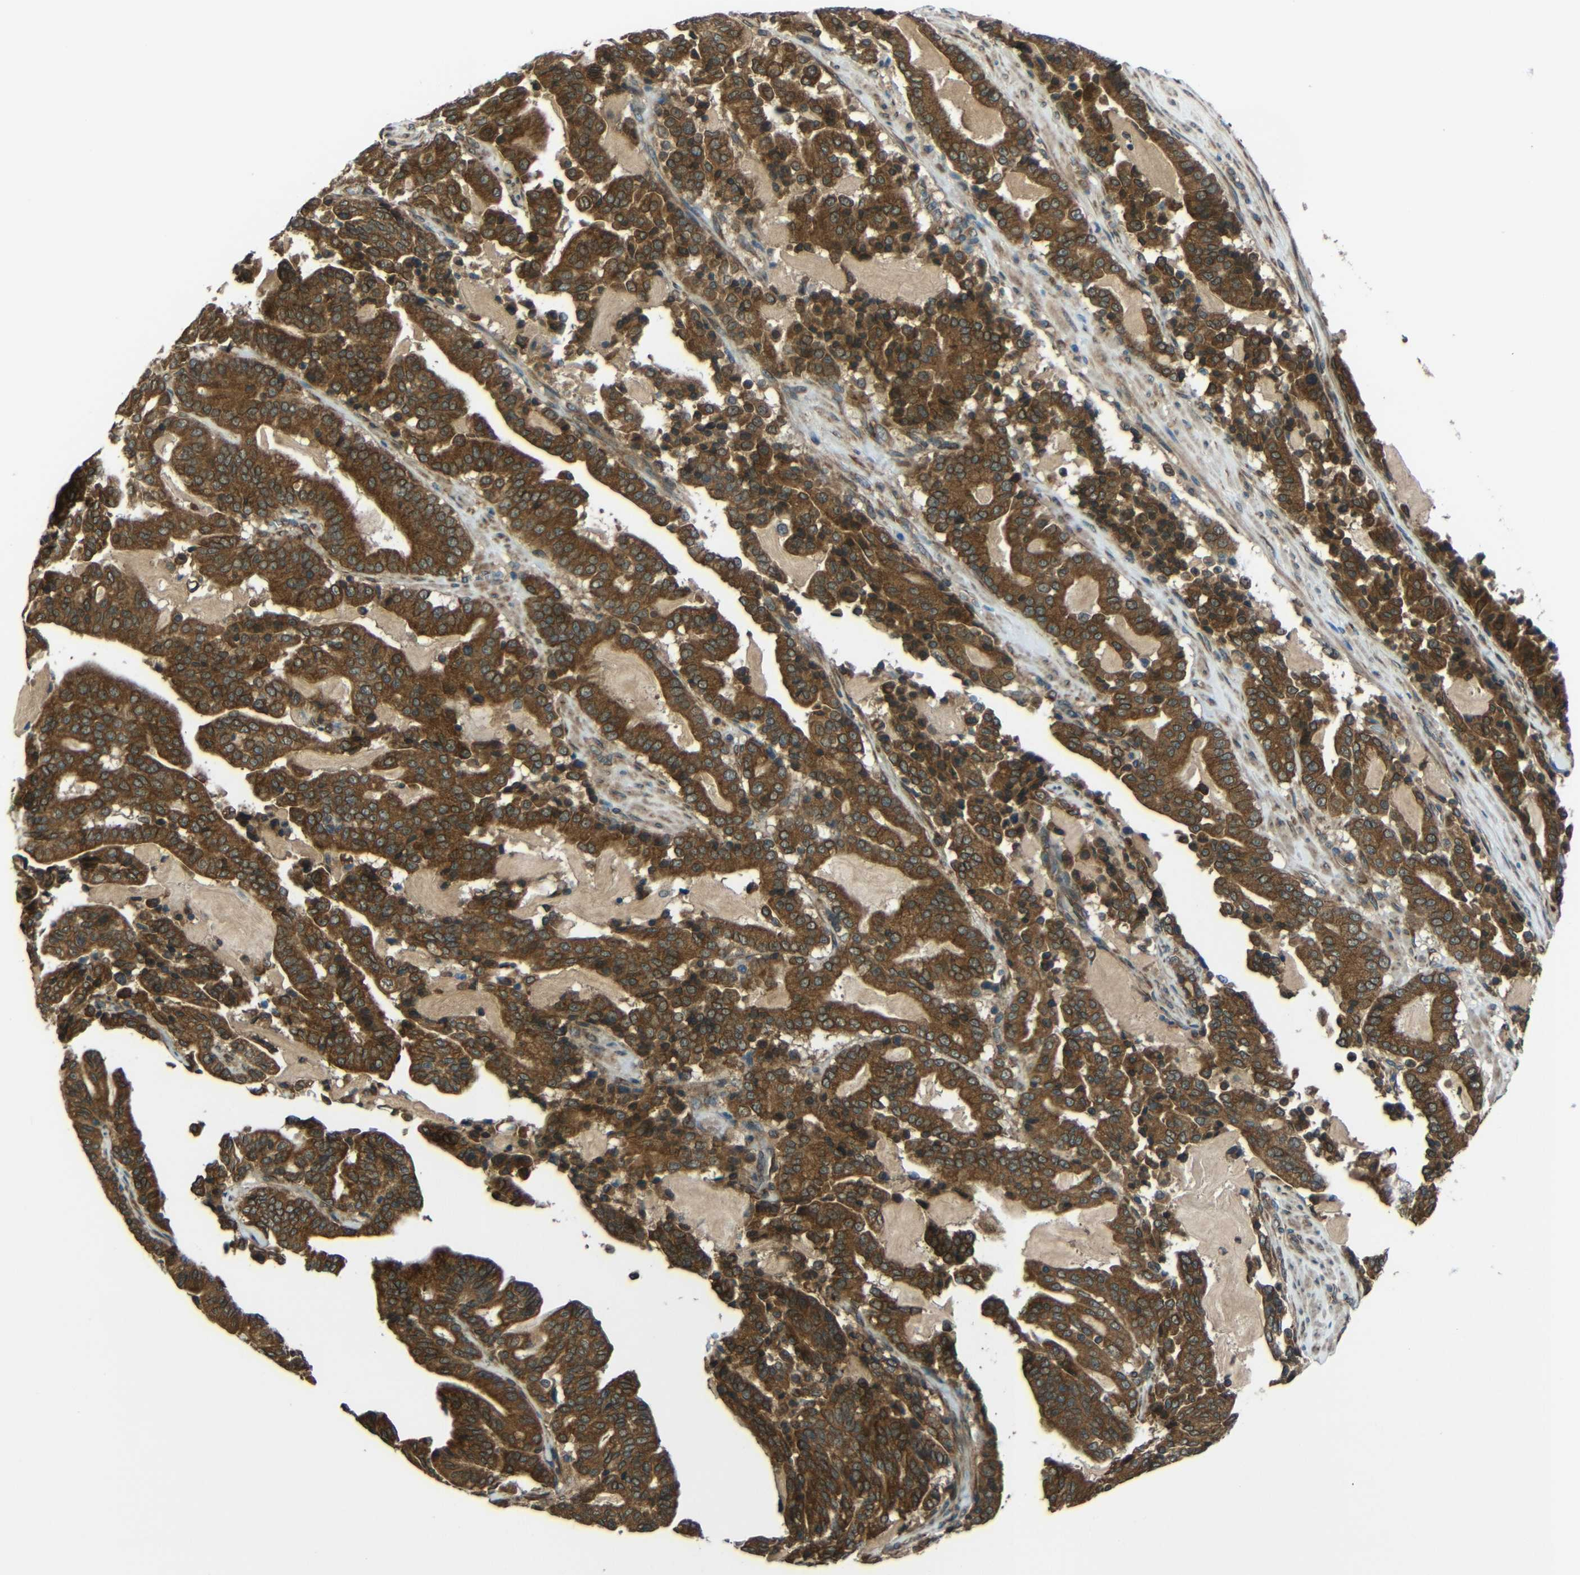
{"staining": {"intensity": "strong", "quantity": "25%-75%", "location": "cytoplasmic/membranous"}, "tissue": "pancreatic cancer", "cell_type": "Tumor cells", "image_type": "cancer", "snomed": [{"axis": "morphology", "description": "Adenocarcinoma, NOS"}, {"axis": "topography", "description": "Pancreas"}], "caption": "A micrograph of pancreatic cancer stained for a protein exhibits strong cytoplasmic/membranous brown staining in tumor cells.", "gene": "VAPB", "patient": {"sex": "male", "age": 63}}